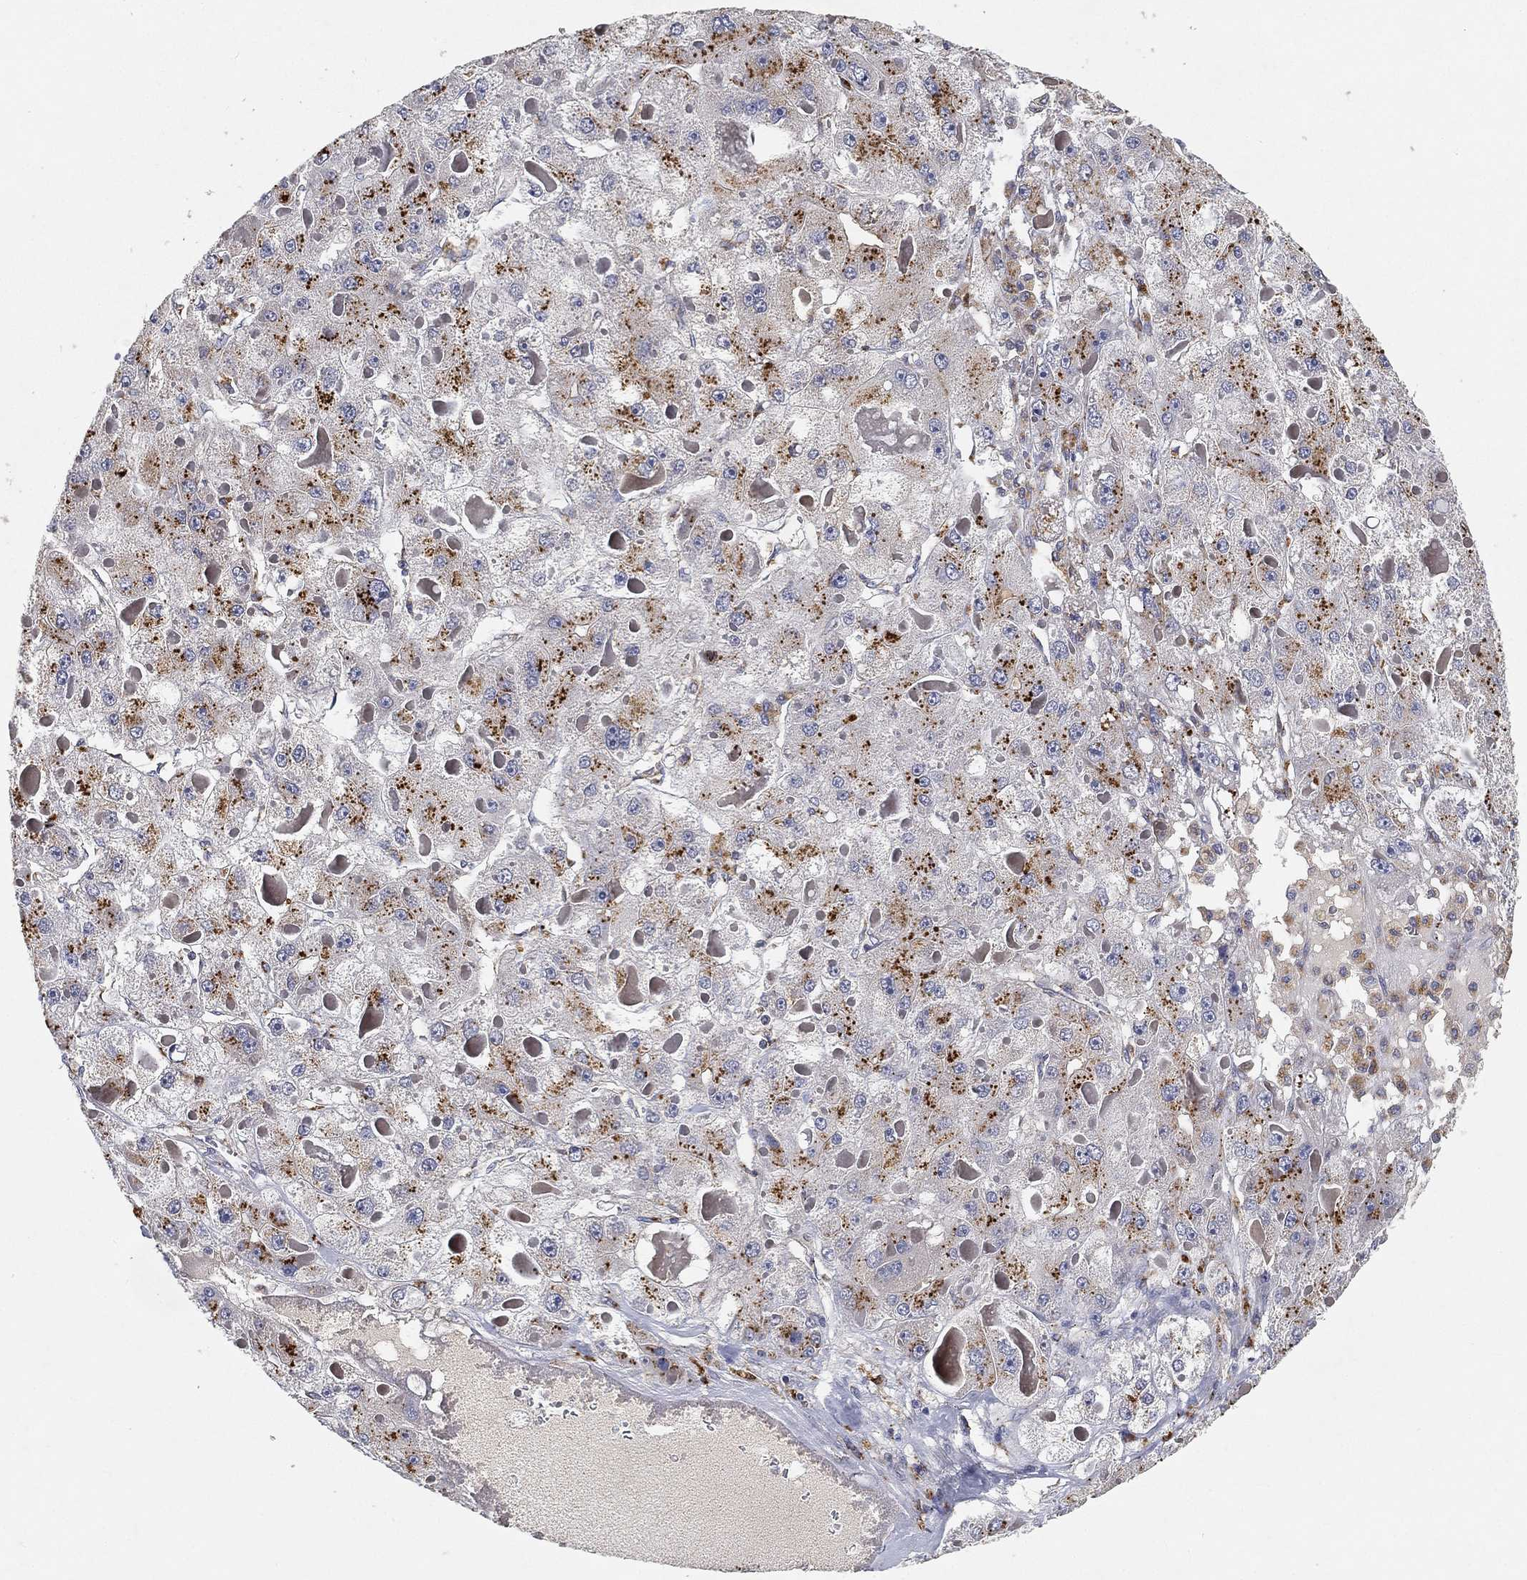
{"staining": {"intensity": "moderate", "quantity": "<25%", "location": "cytoplasmic/membranous"}, "tissue": "liver cancer", "cell_type": "Tumor cells", "image_type": "cancer", "snomed": [{"axis": "morphology", "description": "Carcinoma, Hepatocellular, NOS"}, {"axis": "topography", "description": "Liver"}], "caption": "The immunohistochemical stain labels moderate cytoplasmic/membranous expression in tumor cells of liver hepatocellular carcinoma tissue.", "gene": "CTSL", "patient": {"sex": "female", "age": 73}}